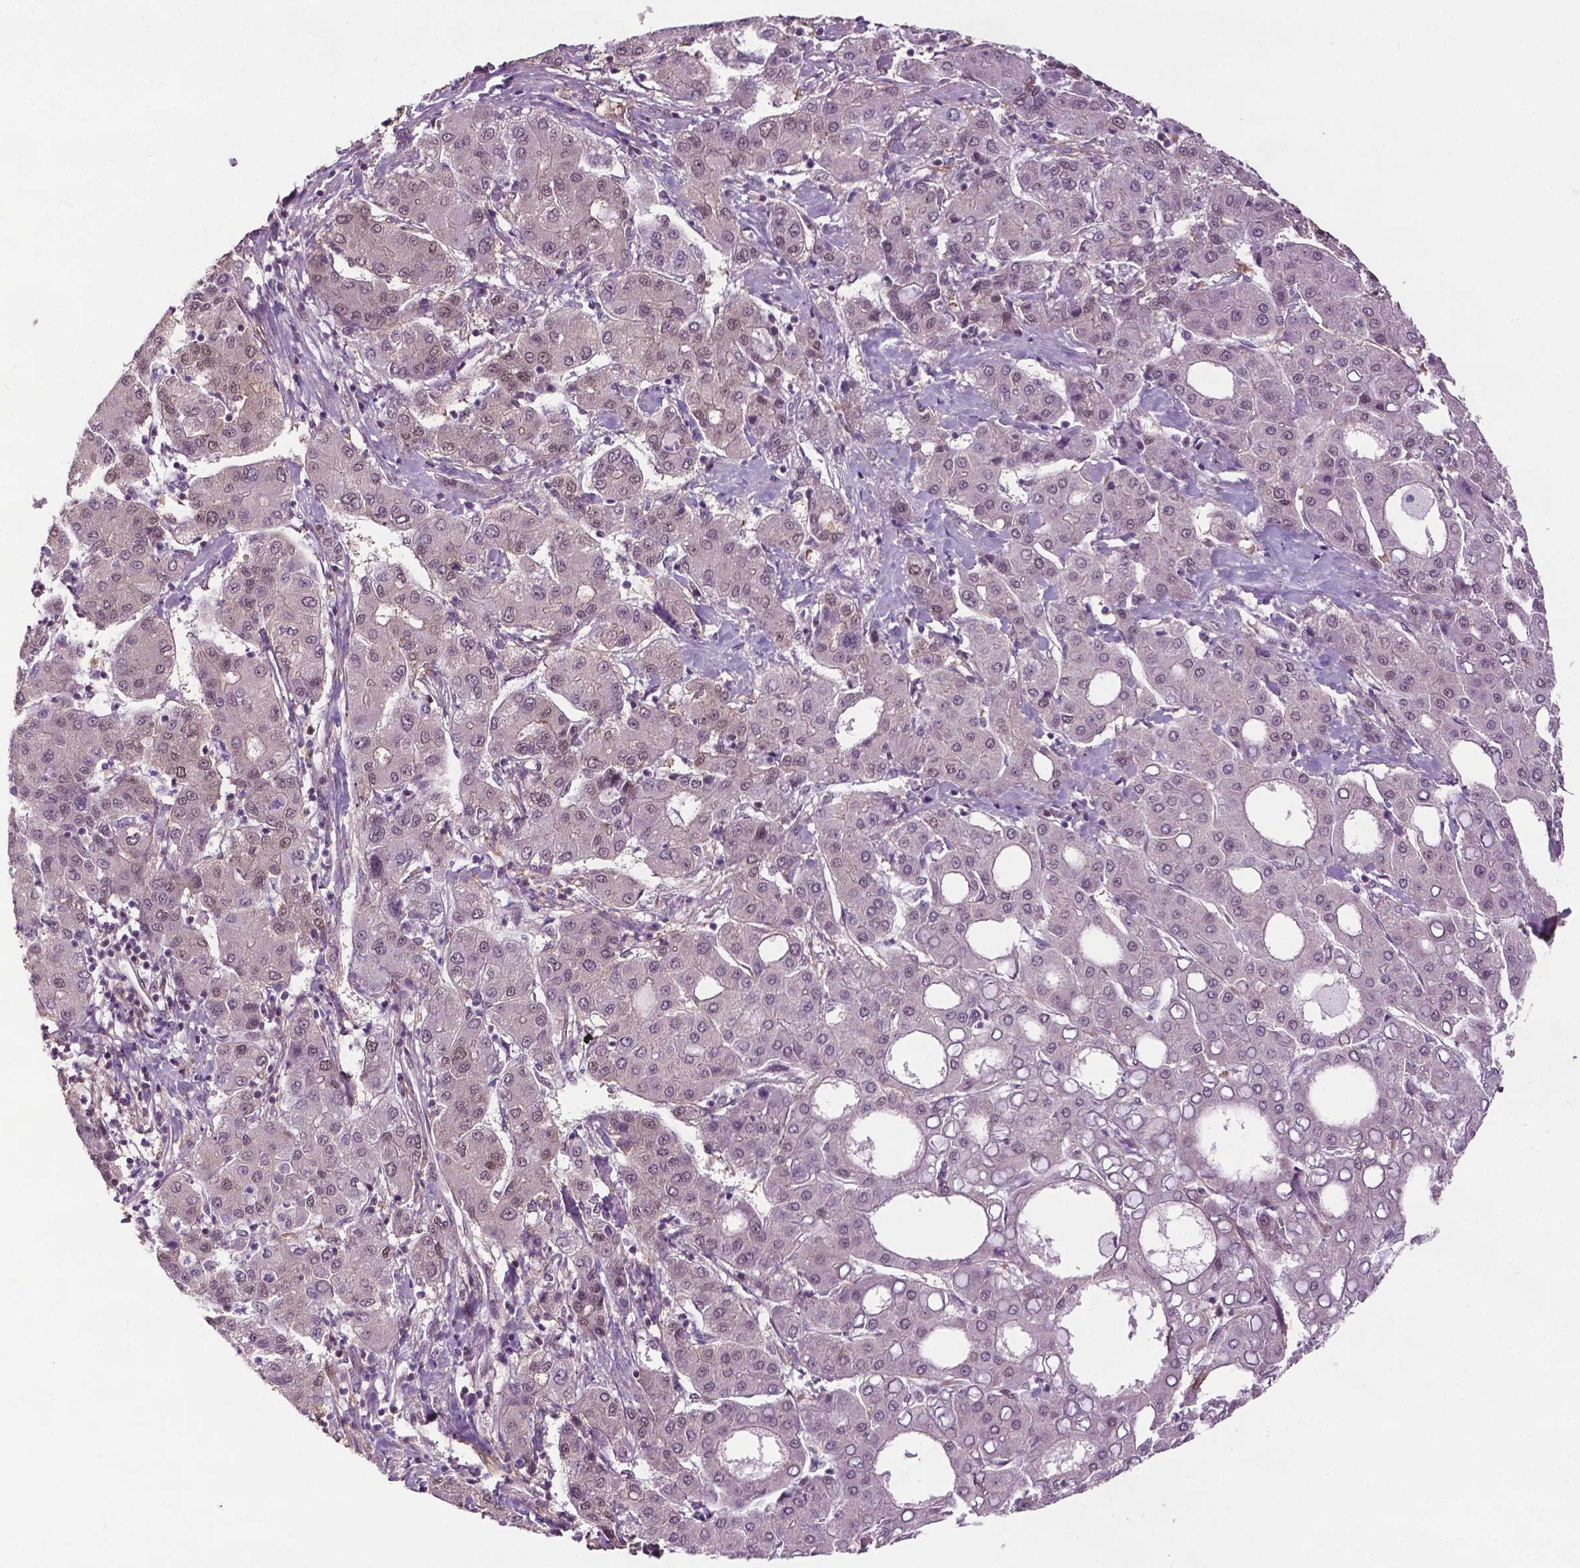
{"staining": {"intensity": "weak", "quantity": "<25%", "location": "cytoplasmic/membranous,nuclear"}, "tissue": "liver cancer", "cell_type": "Tumor cells", "image_type": "cancer", "snomed": [{"axis": "morphology", "description": "Carcinoma, Hepatocellular, NOS"}, {"axis": "topography", "description": "Liver"}], "caption": "An immunohistochemistry image of liver hepatocellular carcinoma is shown. There is no staining in tumor cells of liver hepatocellular carcinoma. The staining is performed using DAB (3,3'-diaminobenzidine) brown chromogen with nuclei counter-stained in using hematoxylin.", "gene": "UBQLN4", "patient": {"sex": "male", "age": 65}}